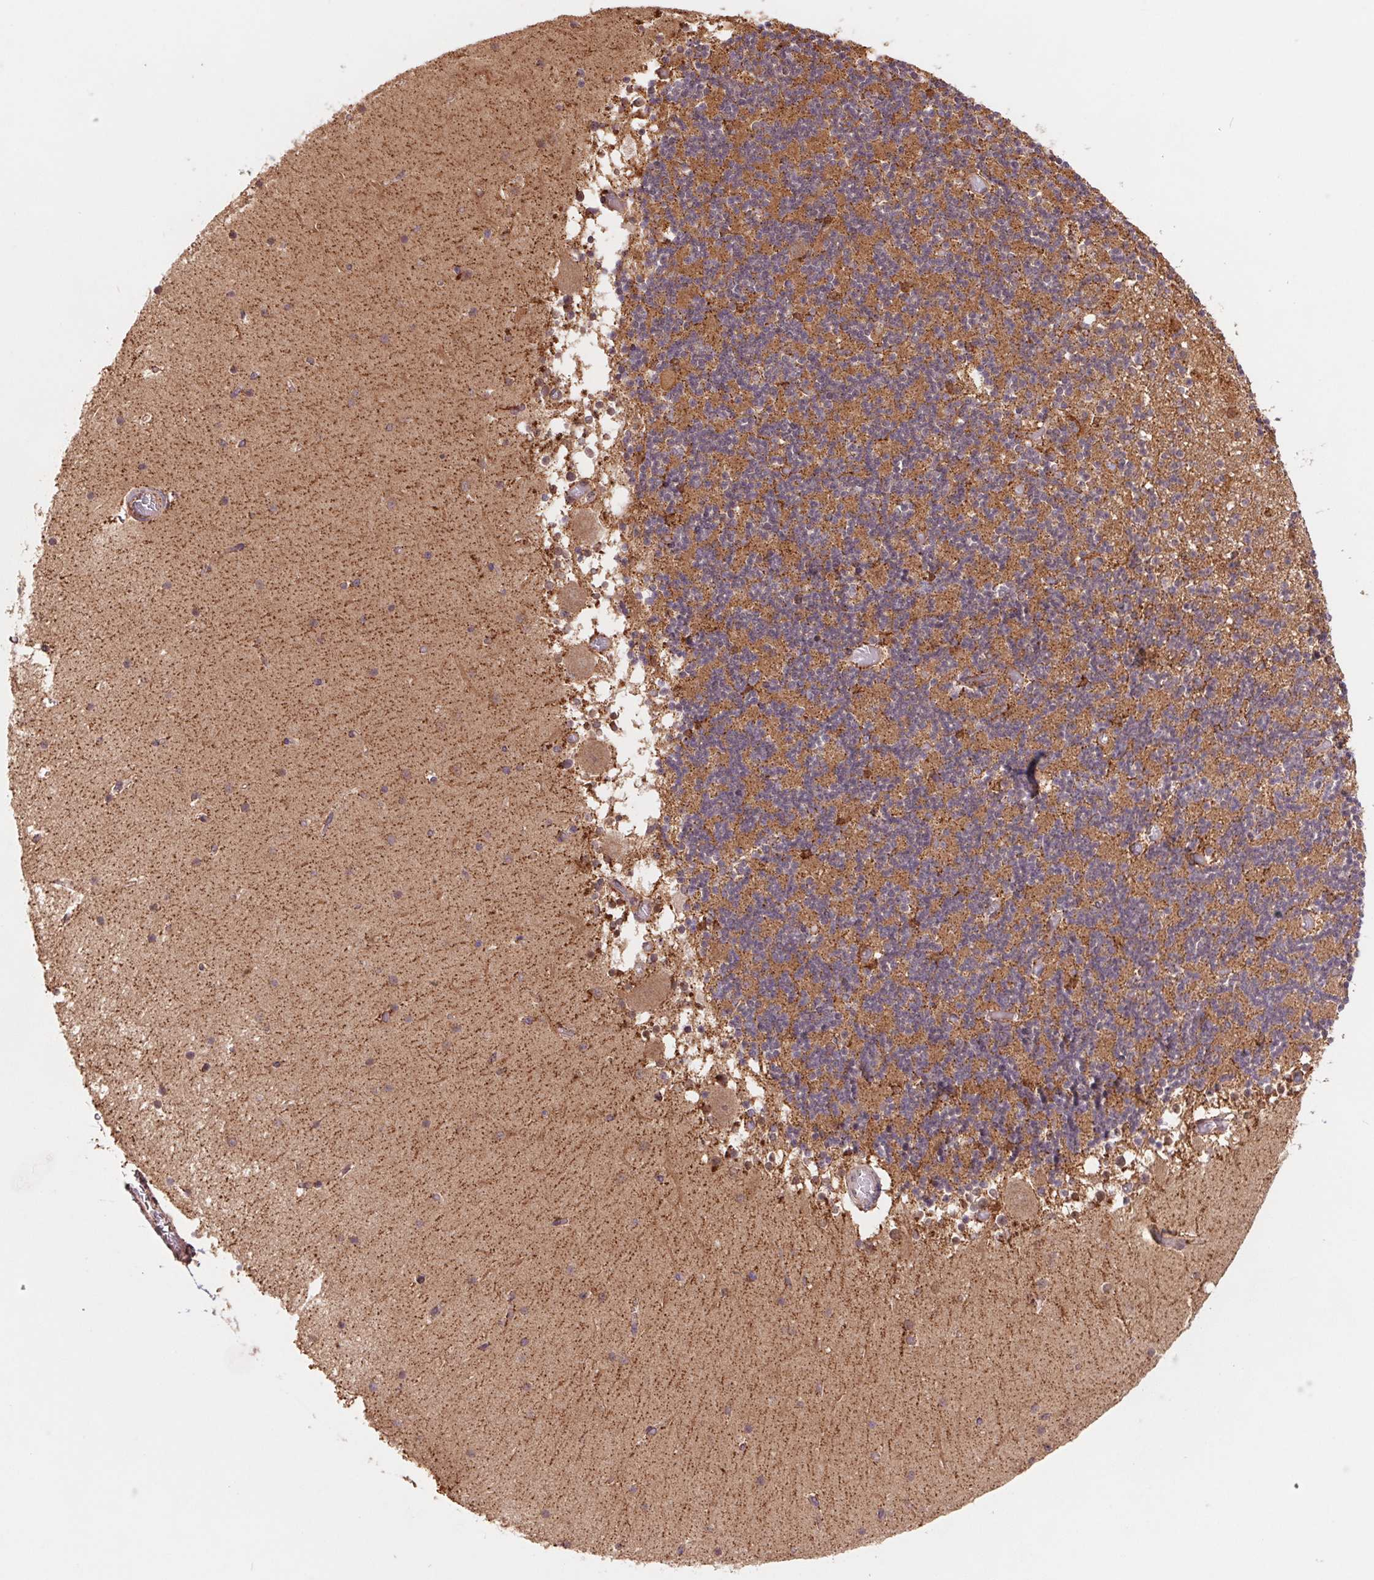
{"staining": {"intensity": "moderate", "quantity": "25%-75%", "location": "cytoplasmic/membranous"}, "tissue": "cerebellum", "cell_type": "Cells in granular layer", "image_type": "normal", "snomed": [{"axis": "morphology", "description": "Normal tissue, NOS"}, {"axis": "topography", "description": "Cerebellum"}], "caption": "Cells in granular layer exhibit medium levels of moderate cytoplasmic/membranous expression in approximately 25%-75% of cells in unremarkable human cerebellum. (DAB (3,3'-diaminobenzidine) IHC with brightfield microscopy, high magnification).", "gene": "URM1", "patient": {"sex": "female", "age": 28}}